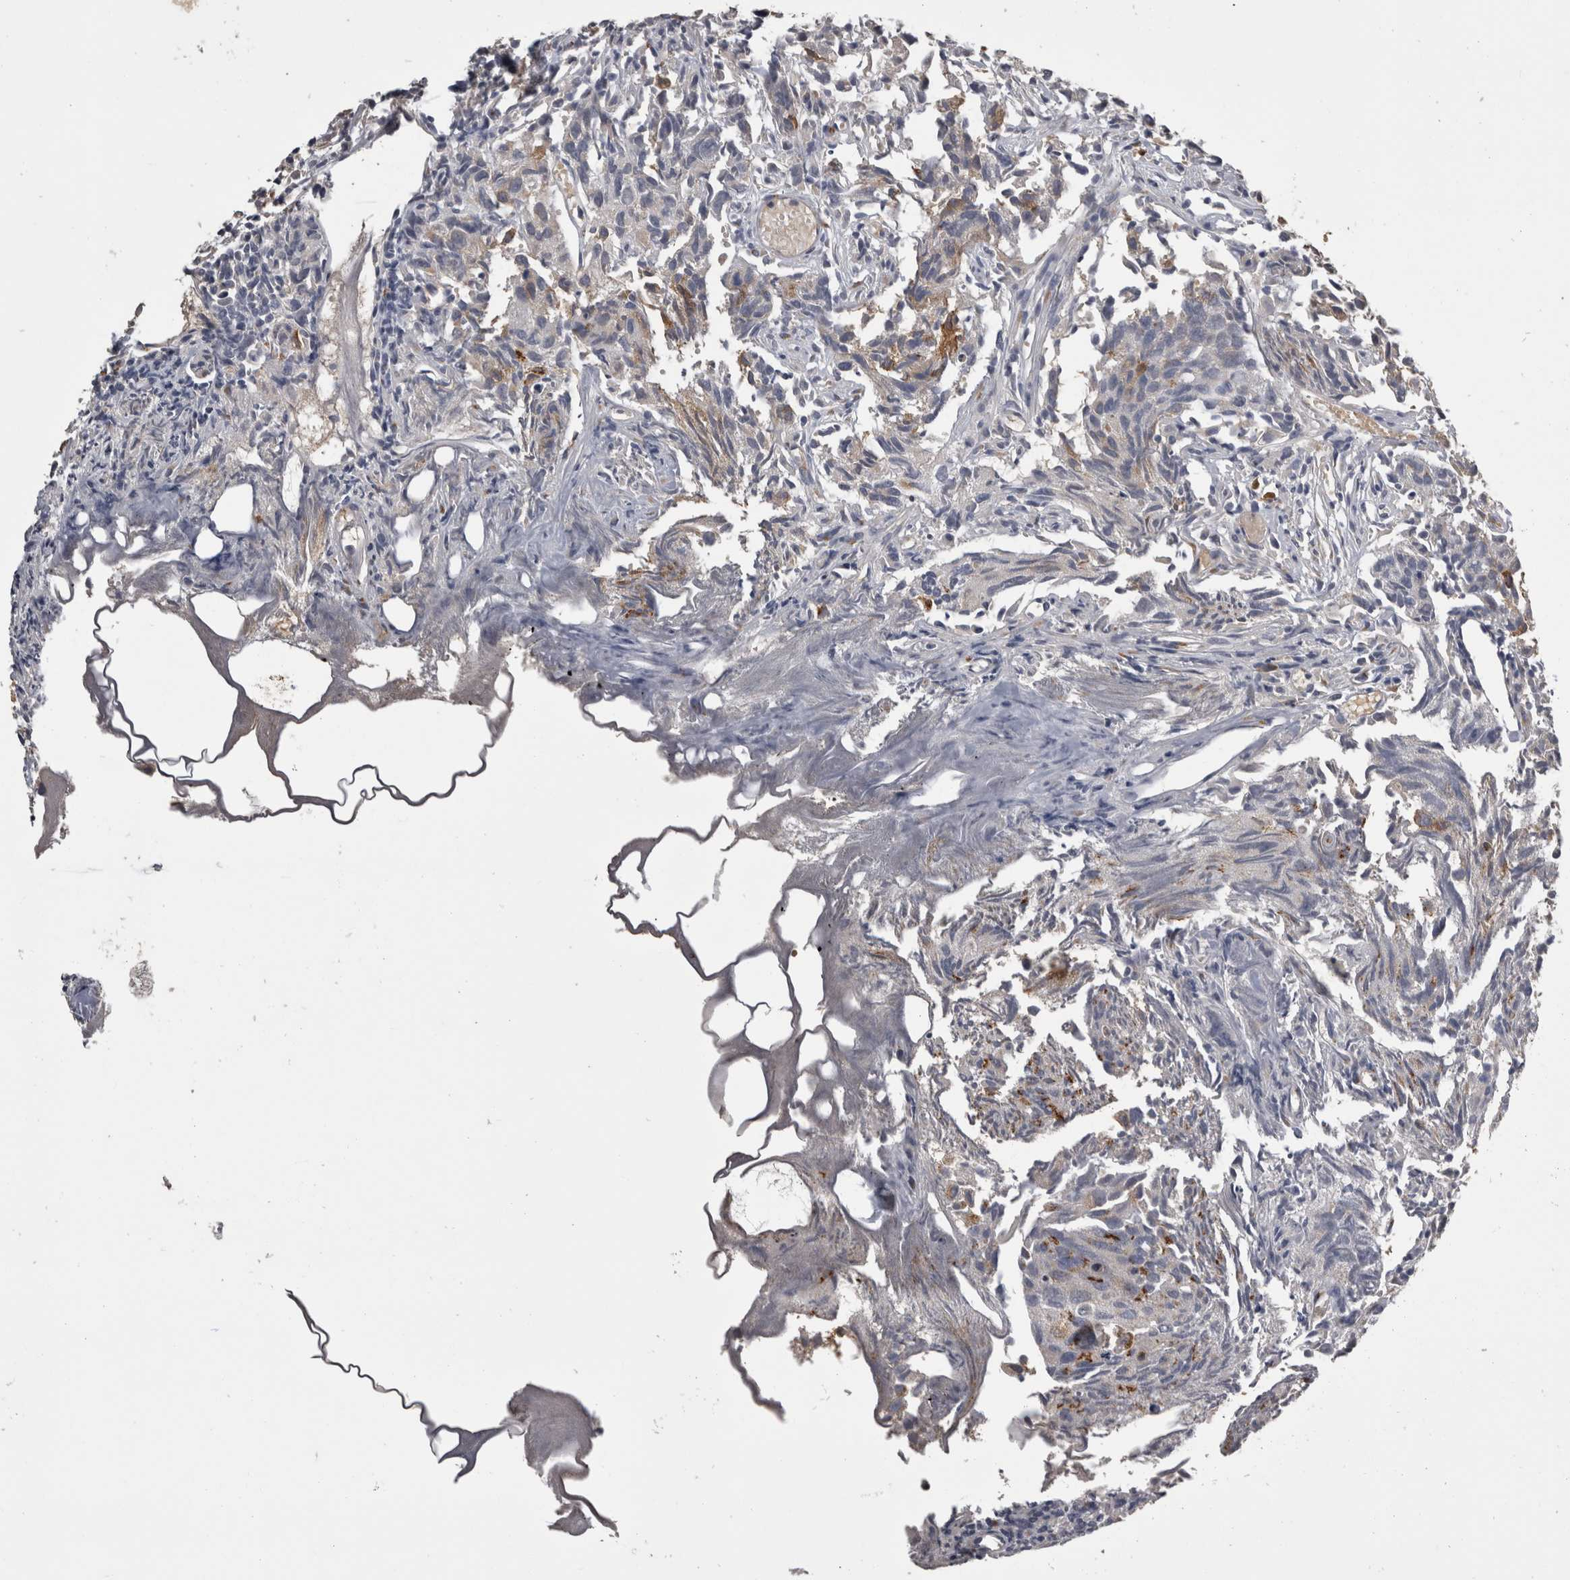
{"staining": {"intensity": "weak", "quantity": "<25%", "location": "cytoplasmic/membranous"}, "tissue": "urothelial cancer", "cell_type": "Tumor cells", "image_type": "cancer", "snomed": [{"axis": "morphology", "description": "Urothelial carcinoma, High grade"}, {"axis": "topography", "description": "Urinary bladder"}], "caption": "A micrograph of human urothelial cancer is negative for staining in tumor cells.", "gene": "ANXA13", "patient": {"sex": "female", "age": 75}}